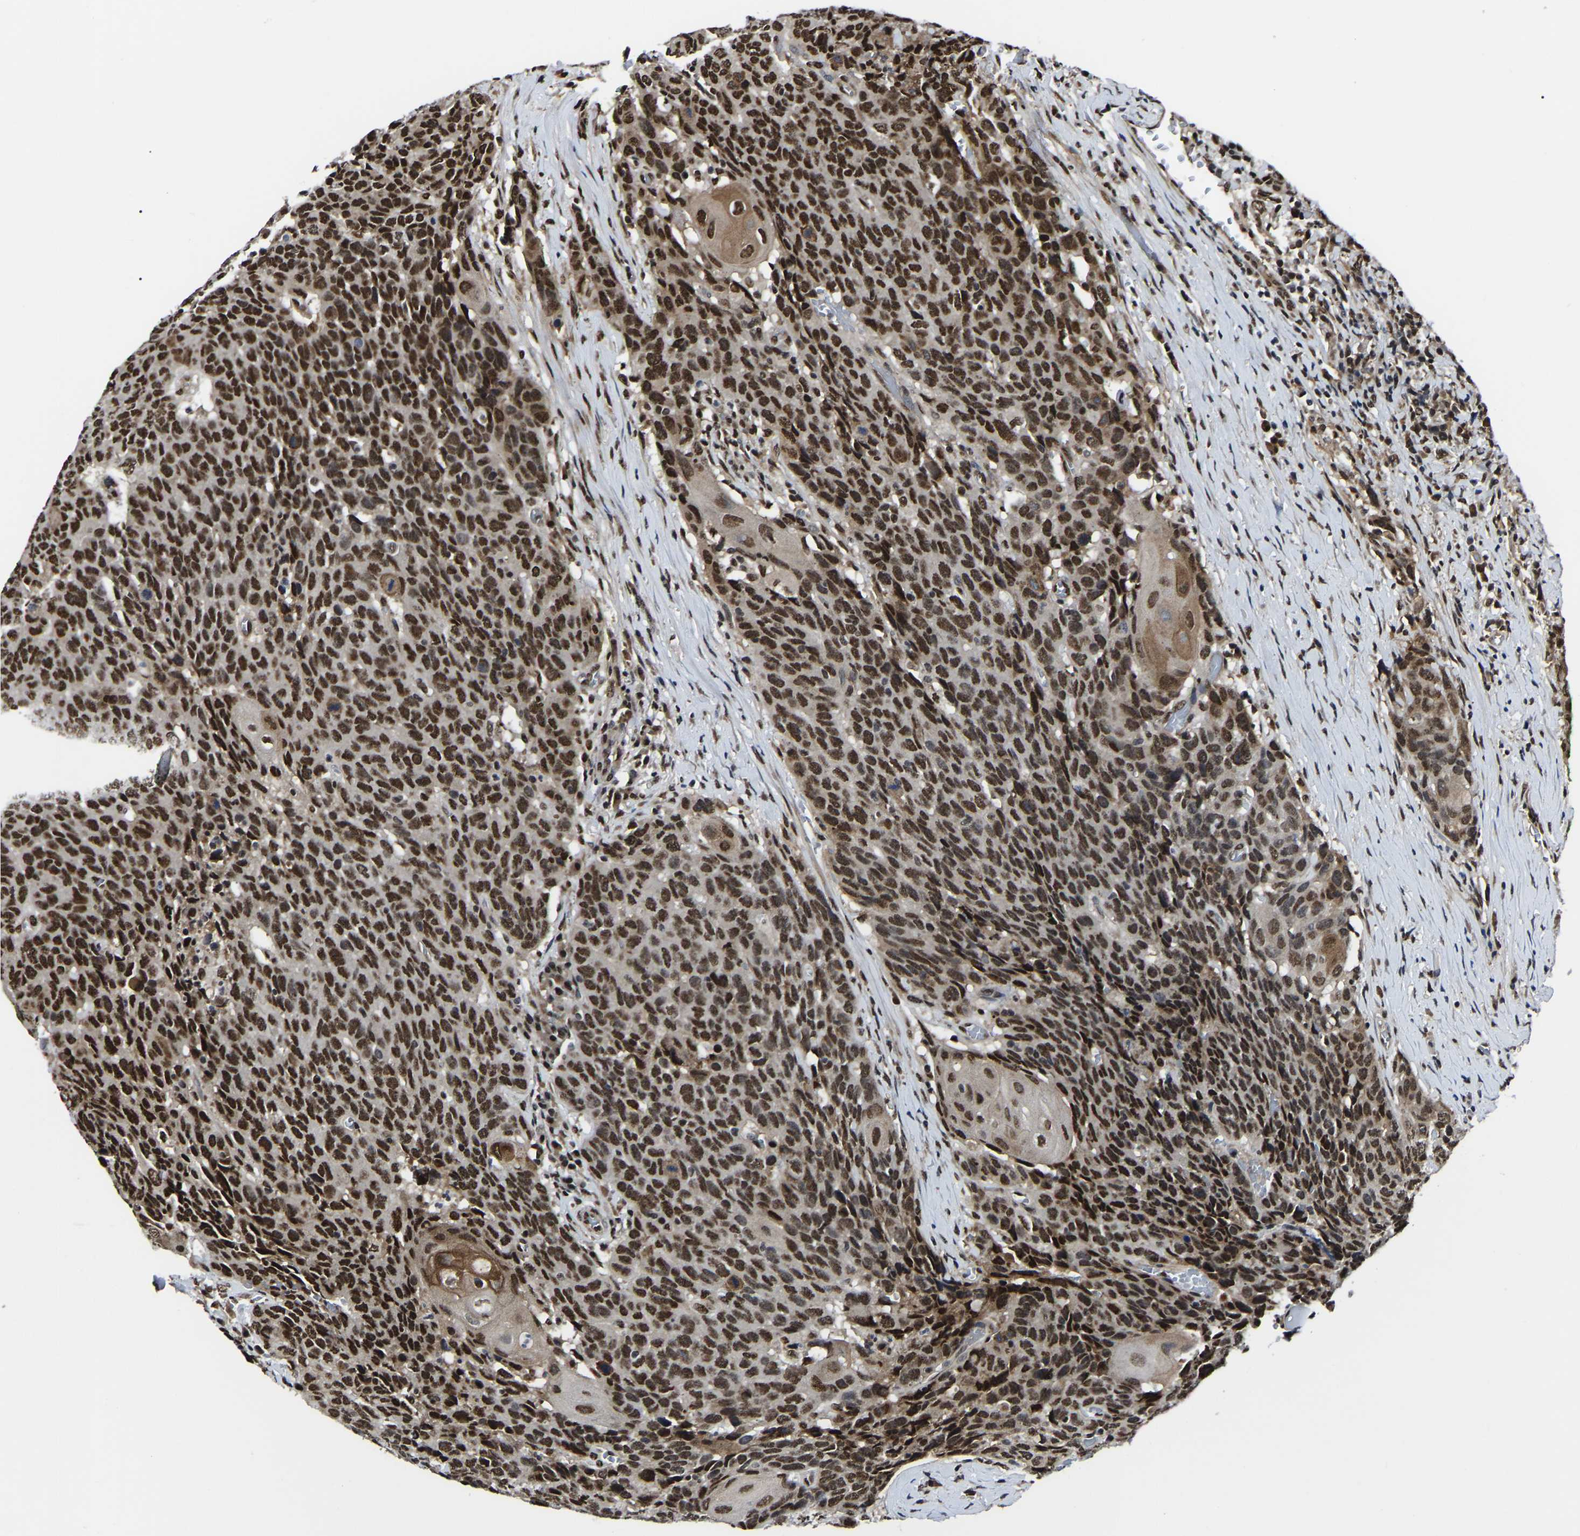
{"staining": {"intensity": "strong", "quantity": ">75%", "location": "nuclear"}, "tissue": "head and neck cancer", "cell_type": "Tumor cells", "image_type": "cancer", "snomed": [{"axis": "morphology", "description": "Squamous cell carcinoma, NOS"}, {"axis": "topography", "description": "Head-Neck"}], "caption": "IHC photomicrograph of neoplastic tissue: head and neck cancer (squamous cell carcinoma) stained using immunohistochemistry reveals high levels of strong protein expression localized specifically in the nuclear of tumor cells, appearing as a nuclear brown color.", "gene": "TRIM35", "patient": {"sex": "male", "age": 66}}